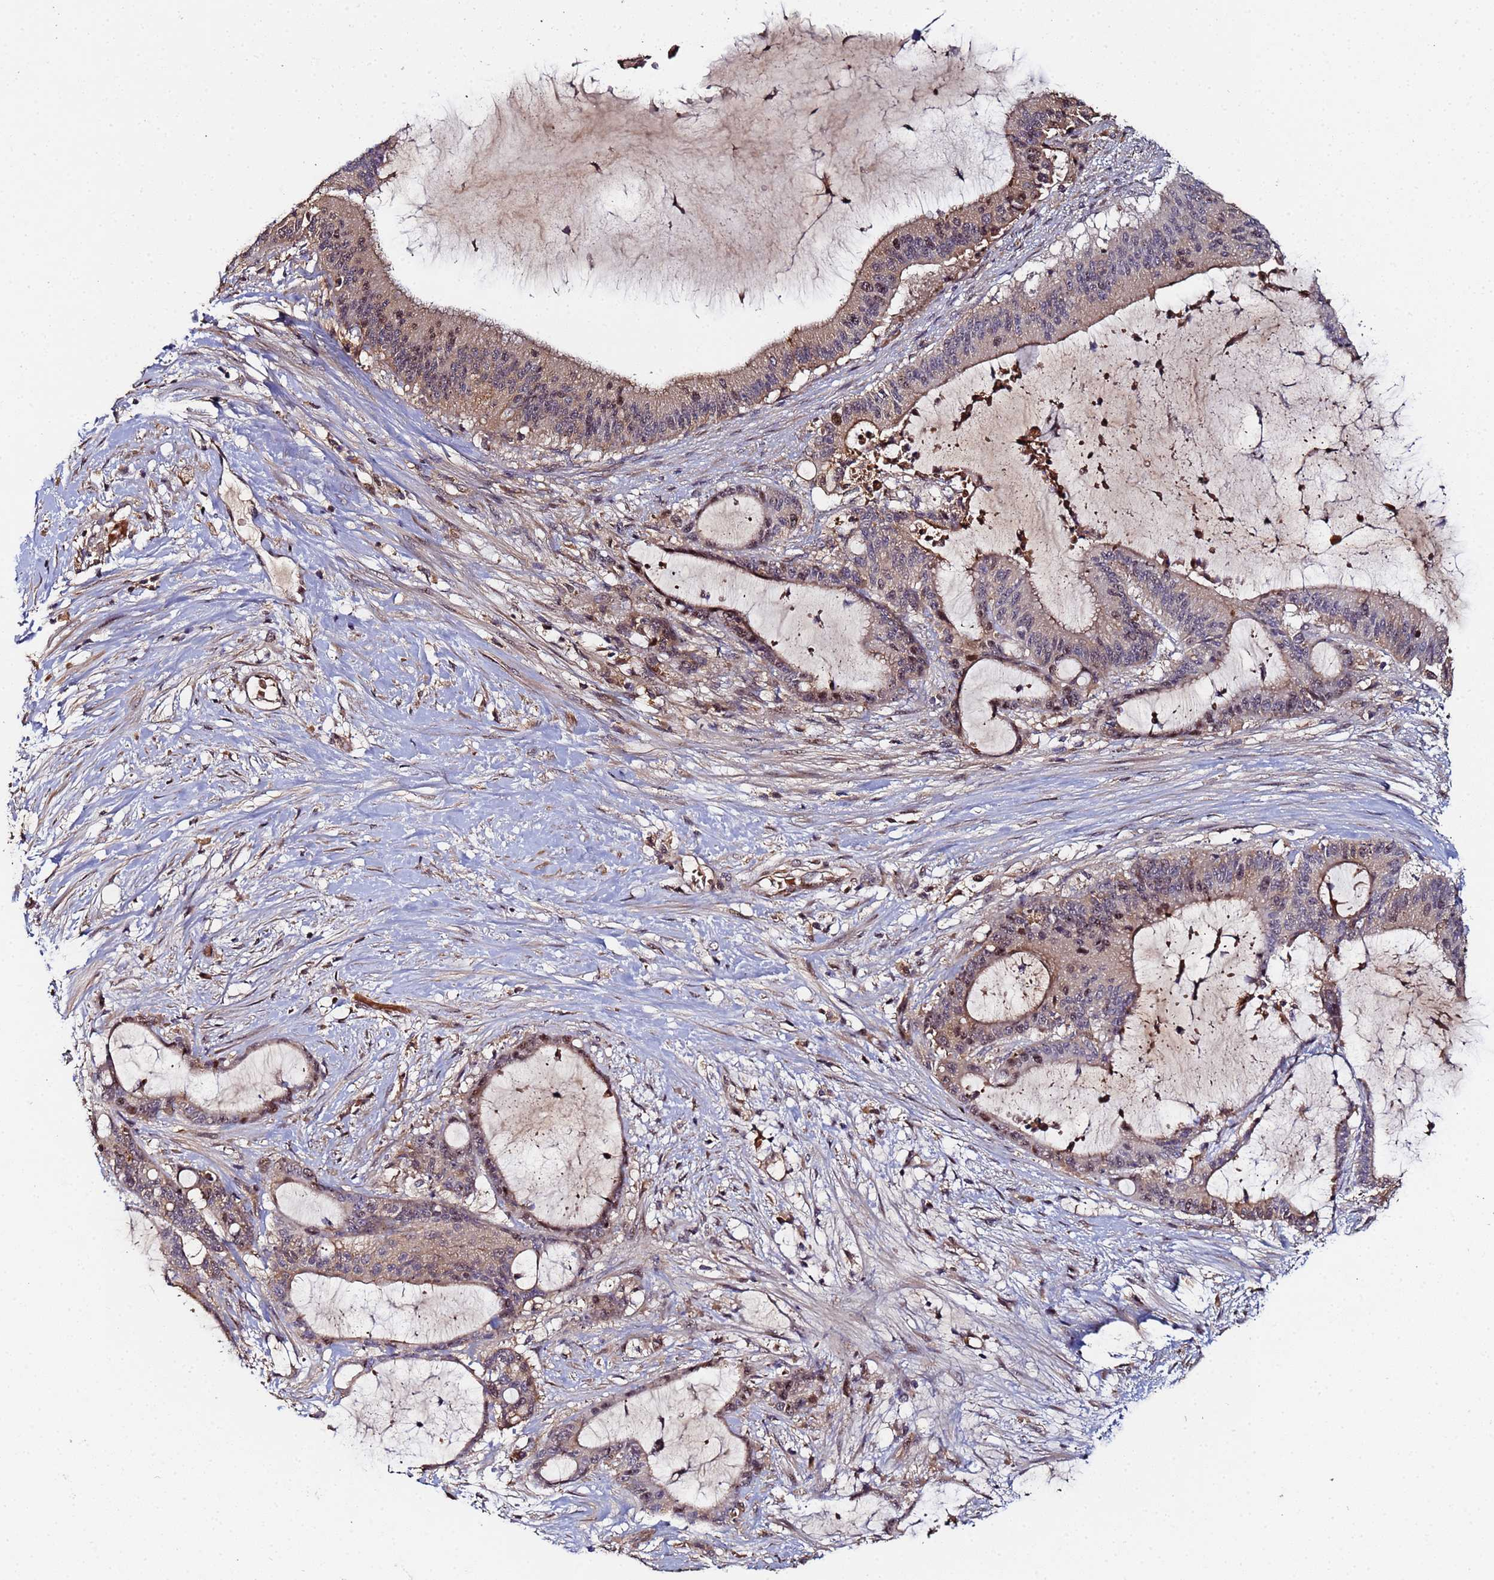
{"staining": {"intensity": "moderate", "quantity": "25%-75%", "location": "cytoplasmic/membranous,nuclear"}, "tissue": "liver cancer", "cell_type": "Tumor cells", "image_type": "cancer", "snomed": [{"axis": "morphology", "description": "Normal tissue, NOS"}, {"axis": "morphology", "description": "Cholangiocarcinoma"}, {"axis": "topography", "description": "Liver"}, {"axis": "topography", "description": "Peripheral nerve tissue"}], "caption": "Protein positivity by immunohistochemistry (IHC) reveals moderate cytoplasmic/membranous and nuclear expression in approximately 25%-75% of tumor cells in cholangiocarcinoma (liver). Using DAB (brown) and hematoxylin (blue) stains, captured at high magnification using brightfield microscopy.", "gene": "OSER1", "patient": {"sex": "female", "age": 73}}